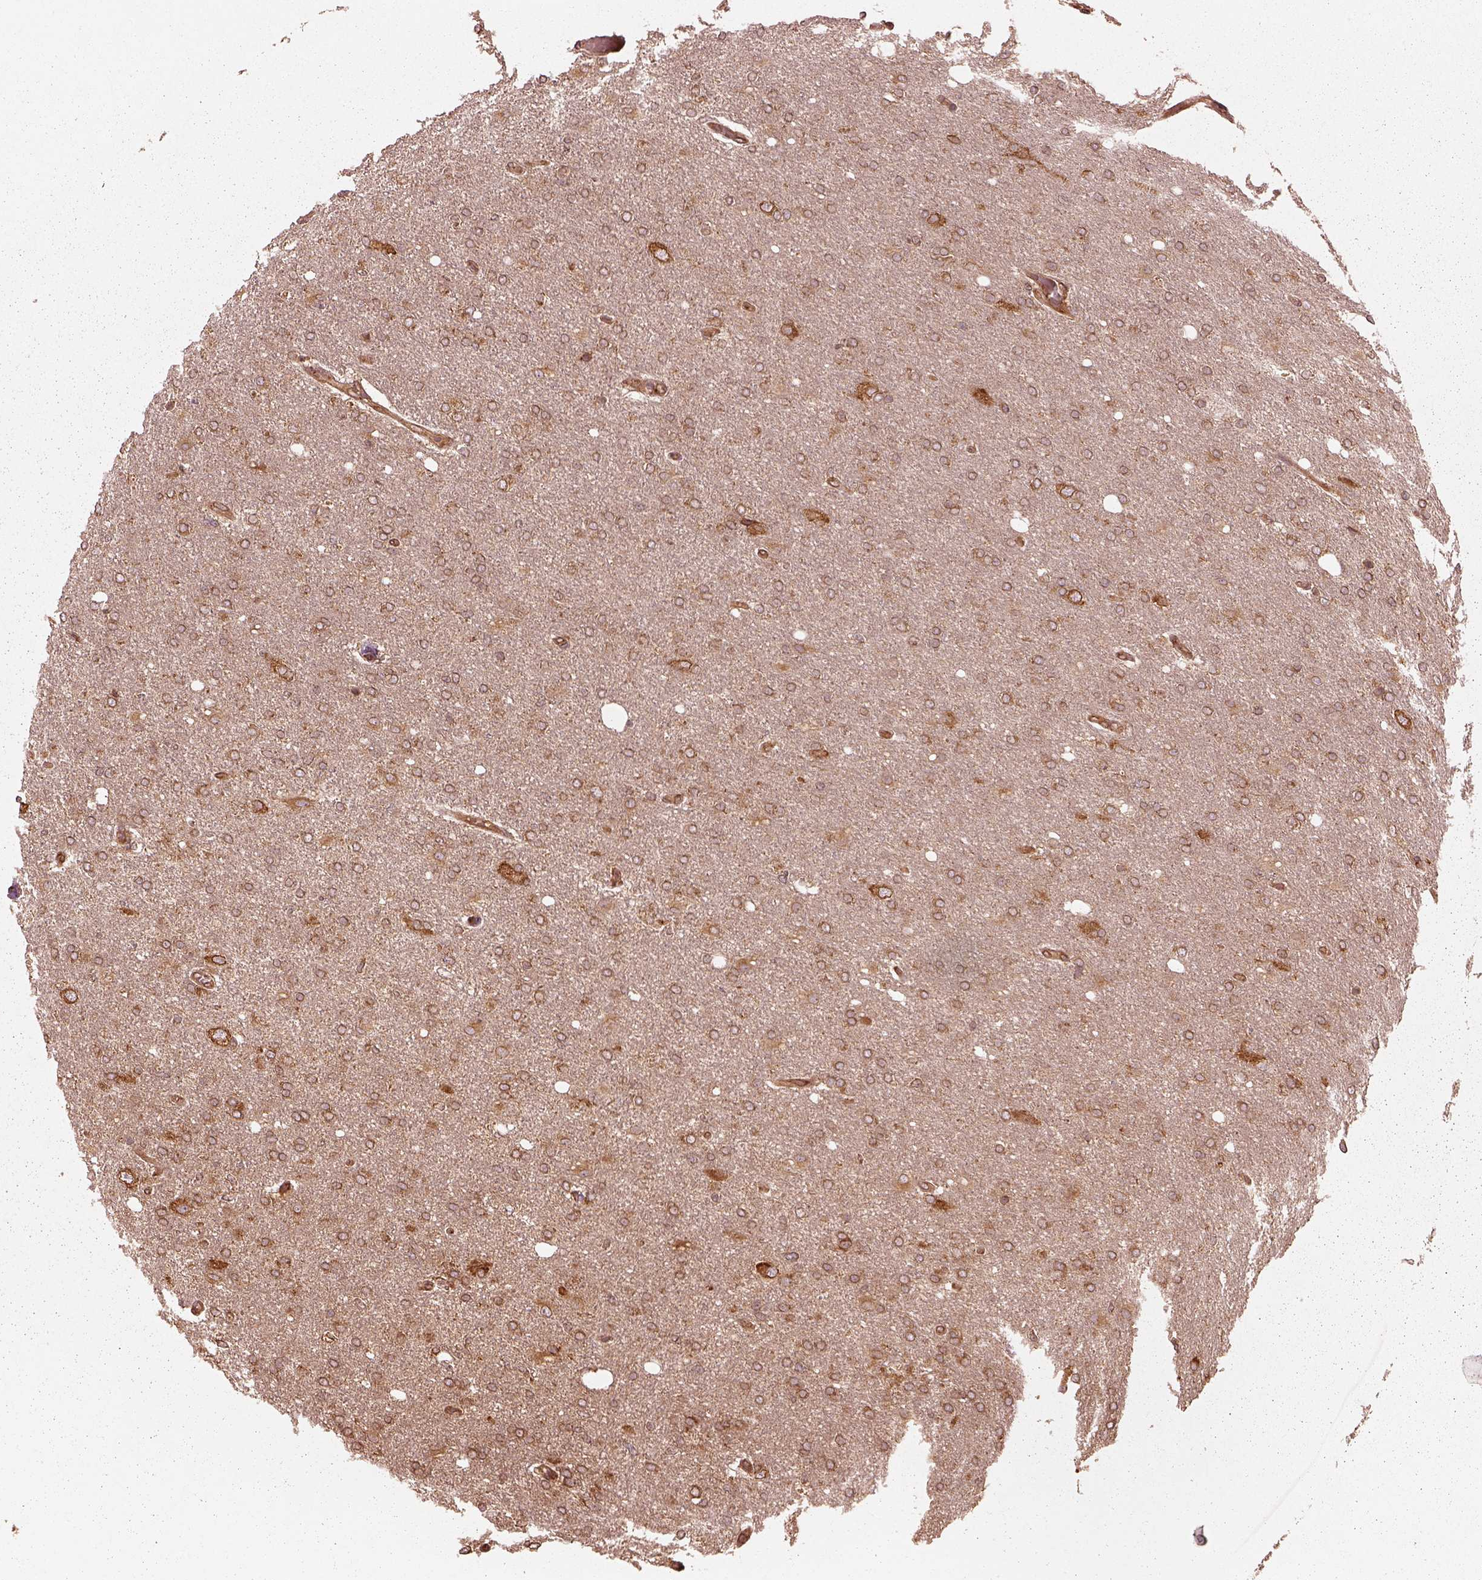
{"staining": {"intensity": "moderate", "quantity": ">75%", "location": "cytoplasmic/membranous"}, "tissue": "glioma", "cell_type": "Tumor cells", "image_type": "cancer", "snomed": [{"axis": "morphology", "description": "Glioma, malignant, High grade"}, {"axis": "topography", "description": "Cerebral cortex"}], "caption": "The histopathology image reveals immunohistochemical staining of glioma. There is moderate cytoplasmic/membranous positivity is identified in approximately >75% of tumor cells.", "gene": "AGPAT1", "patient": {"sex": "male", "age": 70}}